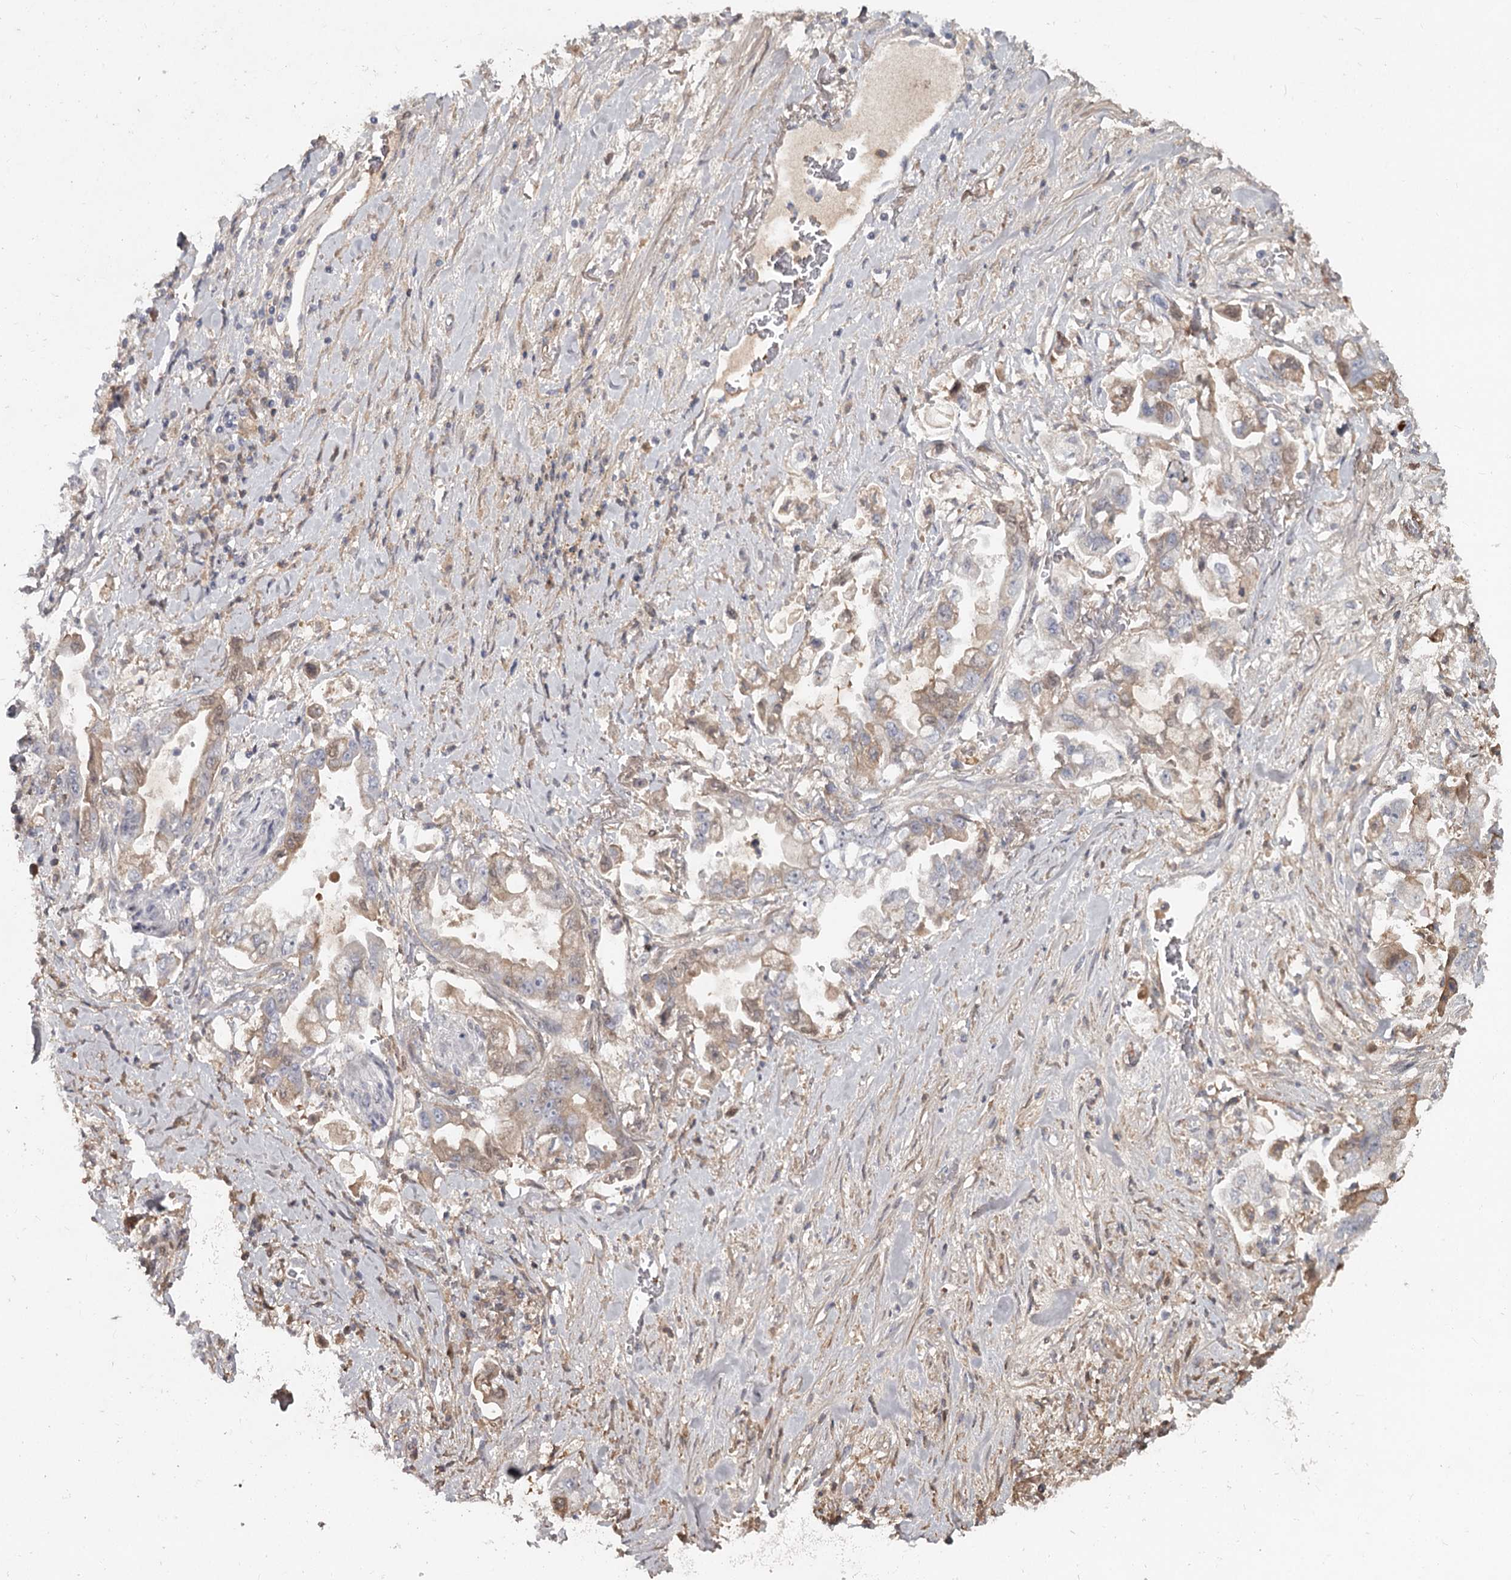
{"staining": {"intensity": "weak", "quantity": "25%-75%", "location": "cytoplasmic/membranous"}, "tissue": "stomach cancer", "cell_type": "Tumor cells", "image_type": "cancer", "snomed": [{"axis": "morphology", "description": "Adenocarcinoma, NOS"}, {"axis": "topography", "description": "Stomach"}], "caption": "Protein staining of adenocarcinoma (stomach) tissue shows weak cytoplasmic/membranous staining in about 25%-75% of tumor cells. The staining was performed using DAB, with brown indicating positive protein expression. Nuclei are stained blue with hematoxylin.", "gene": "DHRS9", "patient": {"sex": "male", "age": 62}}